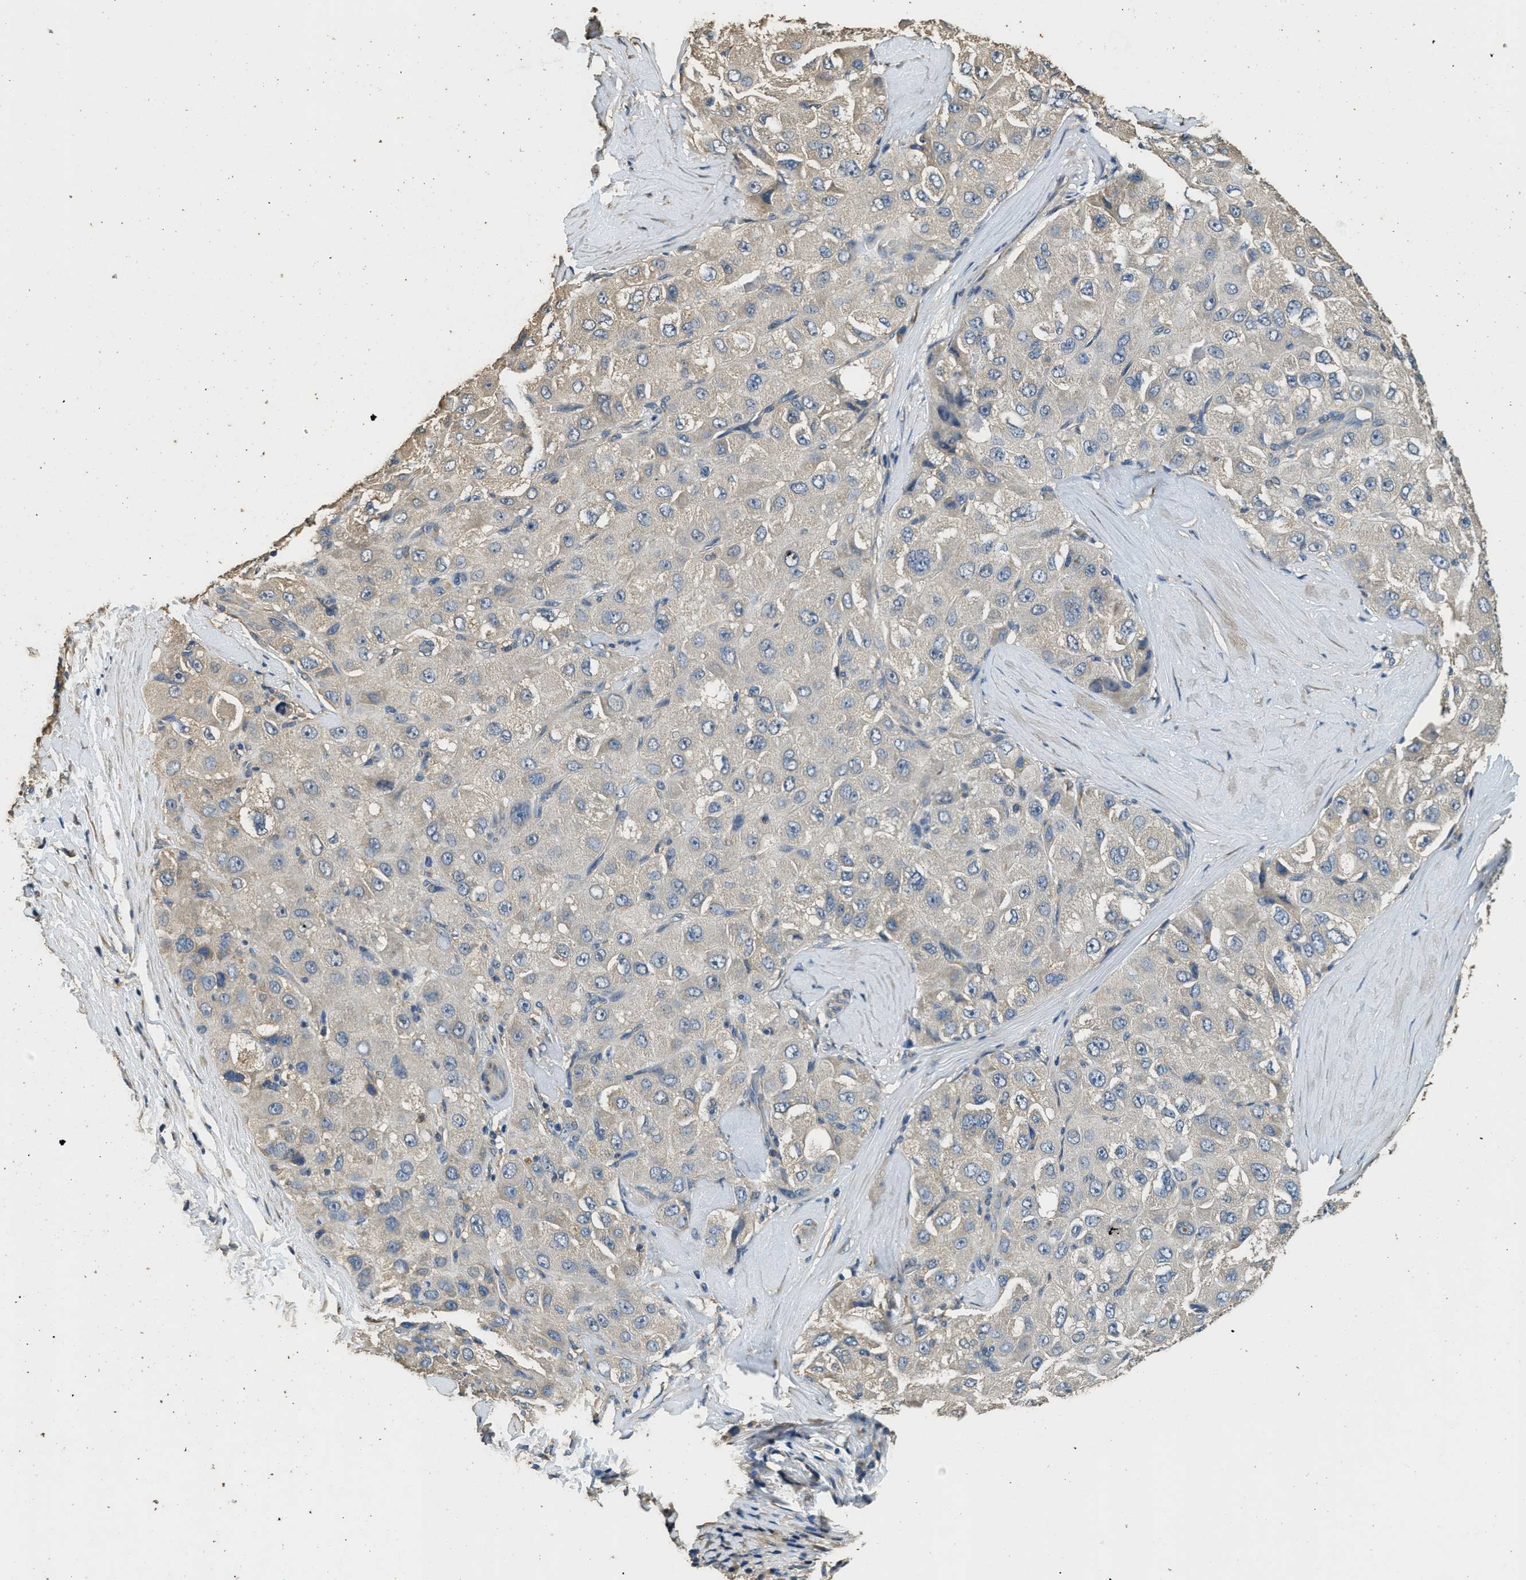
{"staining": {"intensity": "weak", "quantity": "25%-75%", "location": "cytoplasmic/membranous"}, "tissue": "liver cancer", "cell_type": "Tumor cells", "image_type": "cancer", "snomed": [{"axis": "morphology", "description": "Carcinoma, Hepatocellular, NOS"}, {"axis": "topography", "description": "Liver"}], "caption": "A histopathology image showing weak cytoplasmic/membranous staining in about 25%-75% of tumor cells in liver cancer (hepatocellular carcinoma), as visualized by brown immunohistochemical staining.", "gene": "RAB6B", "patient": {"sex": "male", "age": 80}}